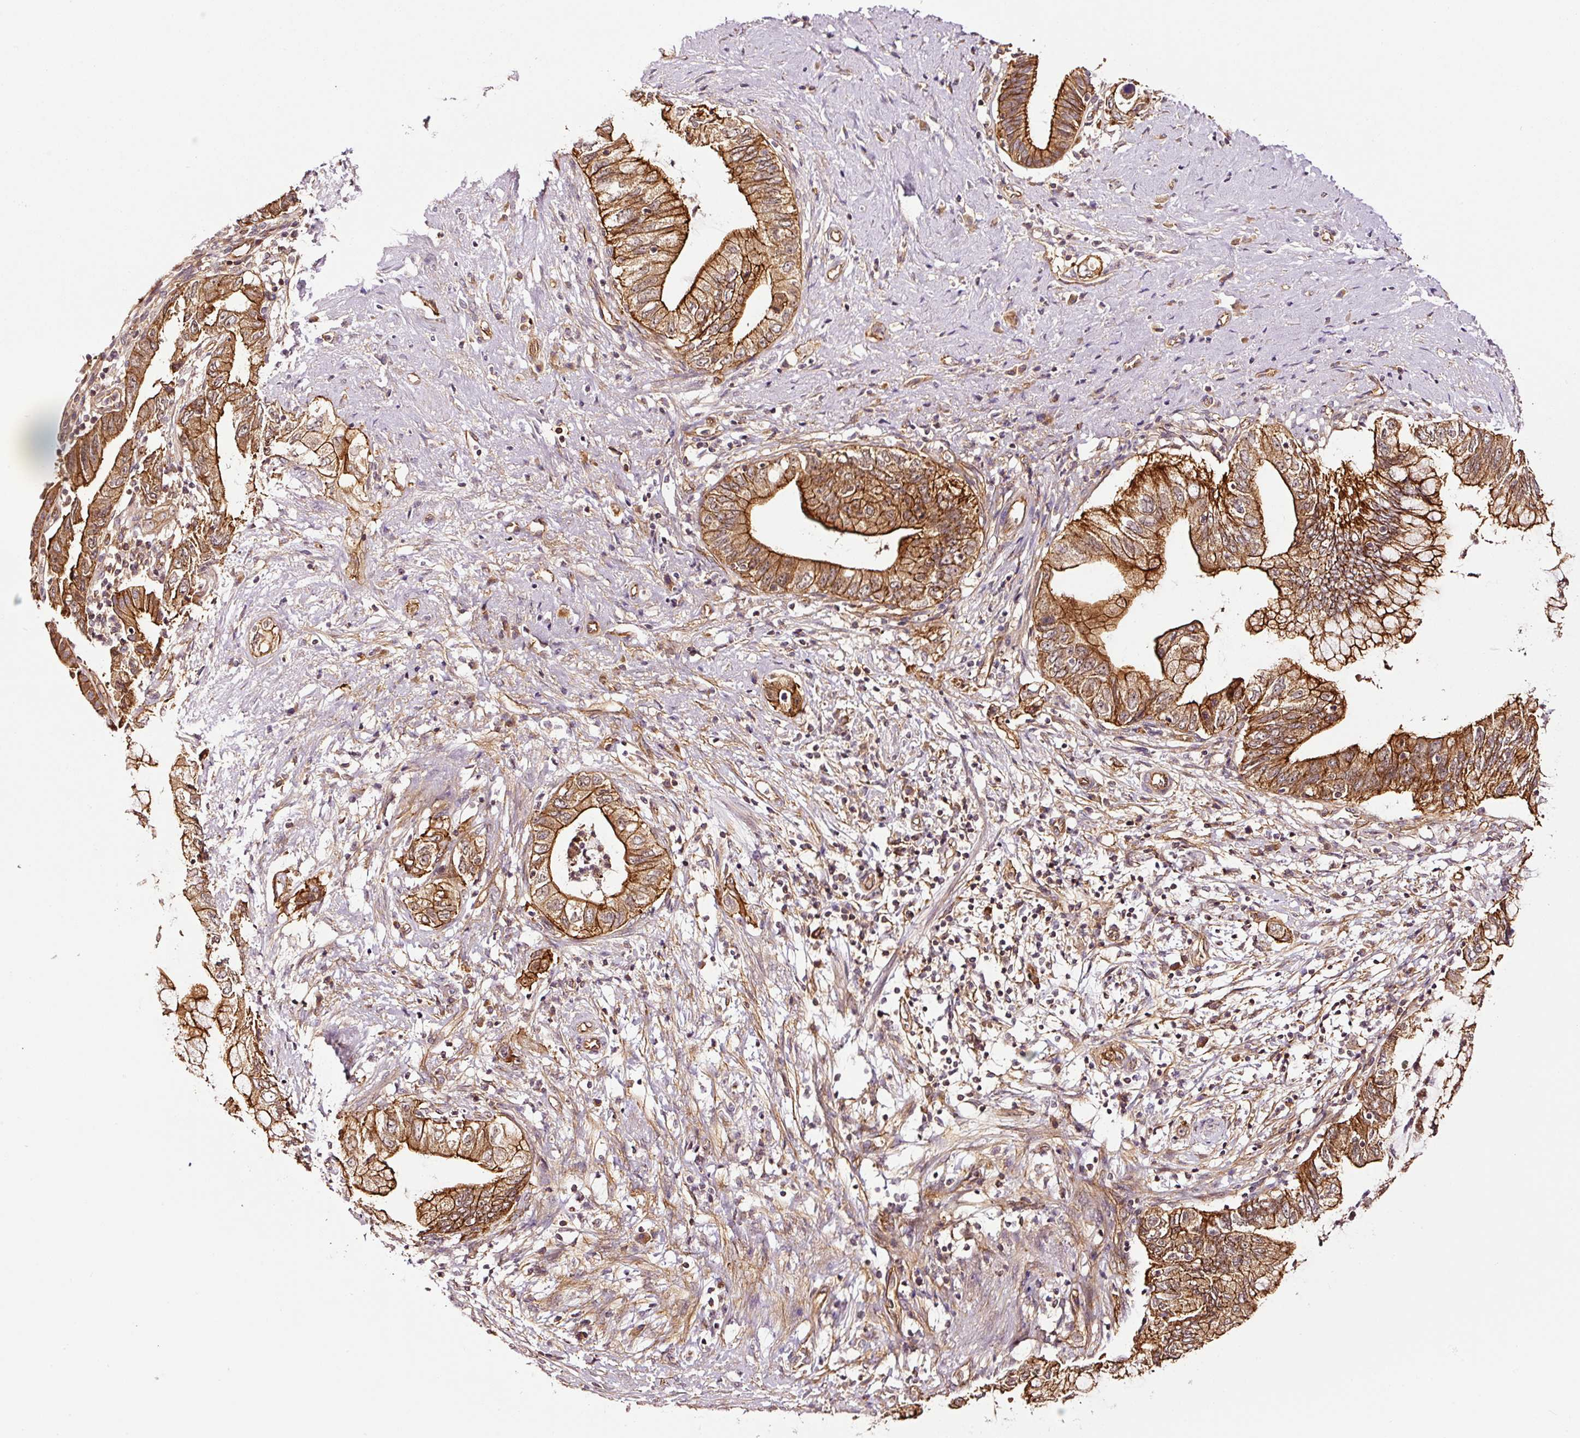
{"staining": {"intensity": "strong", "quantity": ">75%", "location": "cytoplasmic/membranous"}, "tissue": "pancreatic cancer", "cell_type": "Tumor cells", "image_type": "cancer", "snomed": [{"axis": "morphology", "description": "Adenocarcinoma, NOS"}, {"axis": "topography", "description": "Pancreas"}], "caption": "About >75% of tumor cells in adenocarcinoma (pancreatic) show strong cytoplasmic/membranous protein staining as visualized by brown immunohistochemical staining.", "gene": "METAP1", "patient": {"sex": "female", "age": 73}}